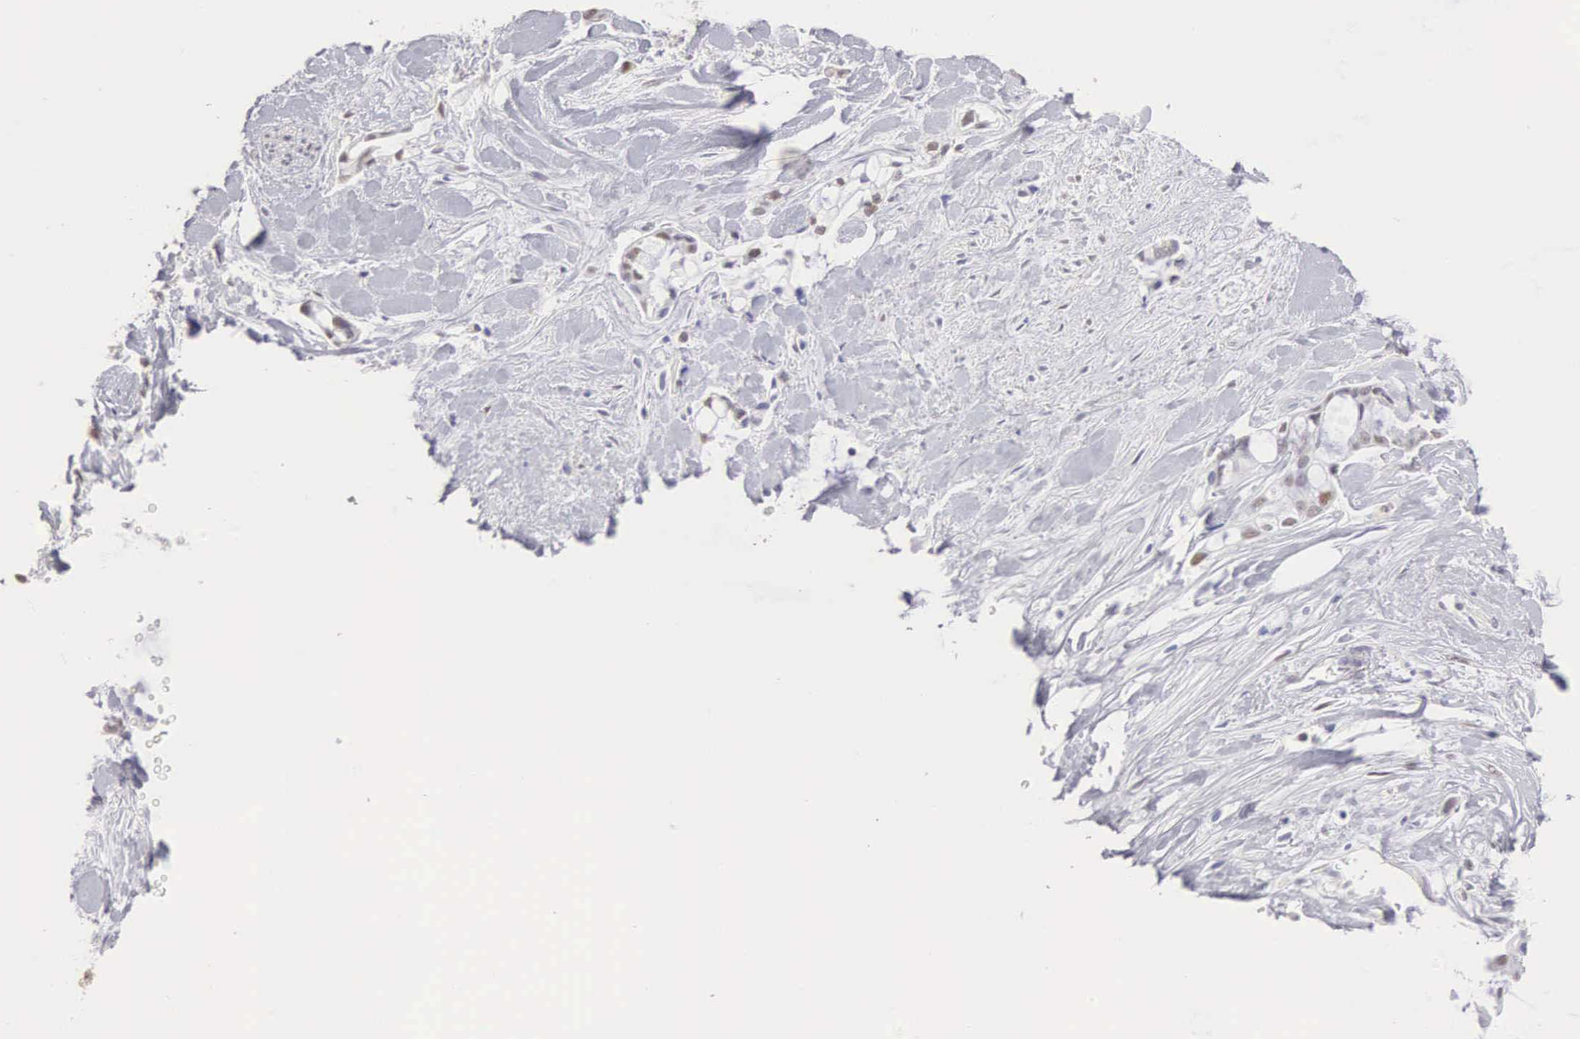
{"staining": {"intensity": "weak", "quantity": "<25%", "location": "nuclear"}, "tissue": "pancreatic cancer", "cell_type": "Tumor cells", "image_type": "cancer", "snomed": [{"axis": "morphology", "description": "Adenocarcinoma, NOS"}, {"axis": "topography", "description": "Pancreas"}], "caption": "IHC image of human pancreatic cancer stained for a protein (brown), which shows no staining in tumor cells. (DAB (3,3'-diaminobenzidine) immunohistochemistry visualized using brightfield microscopy, high magnification).", "gene": "UBA1", "patient": {"sex": "female", "age": 70}}